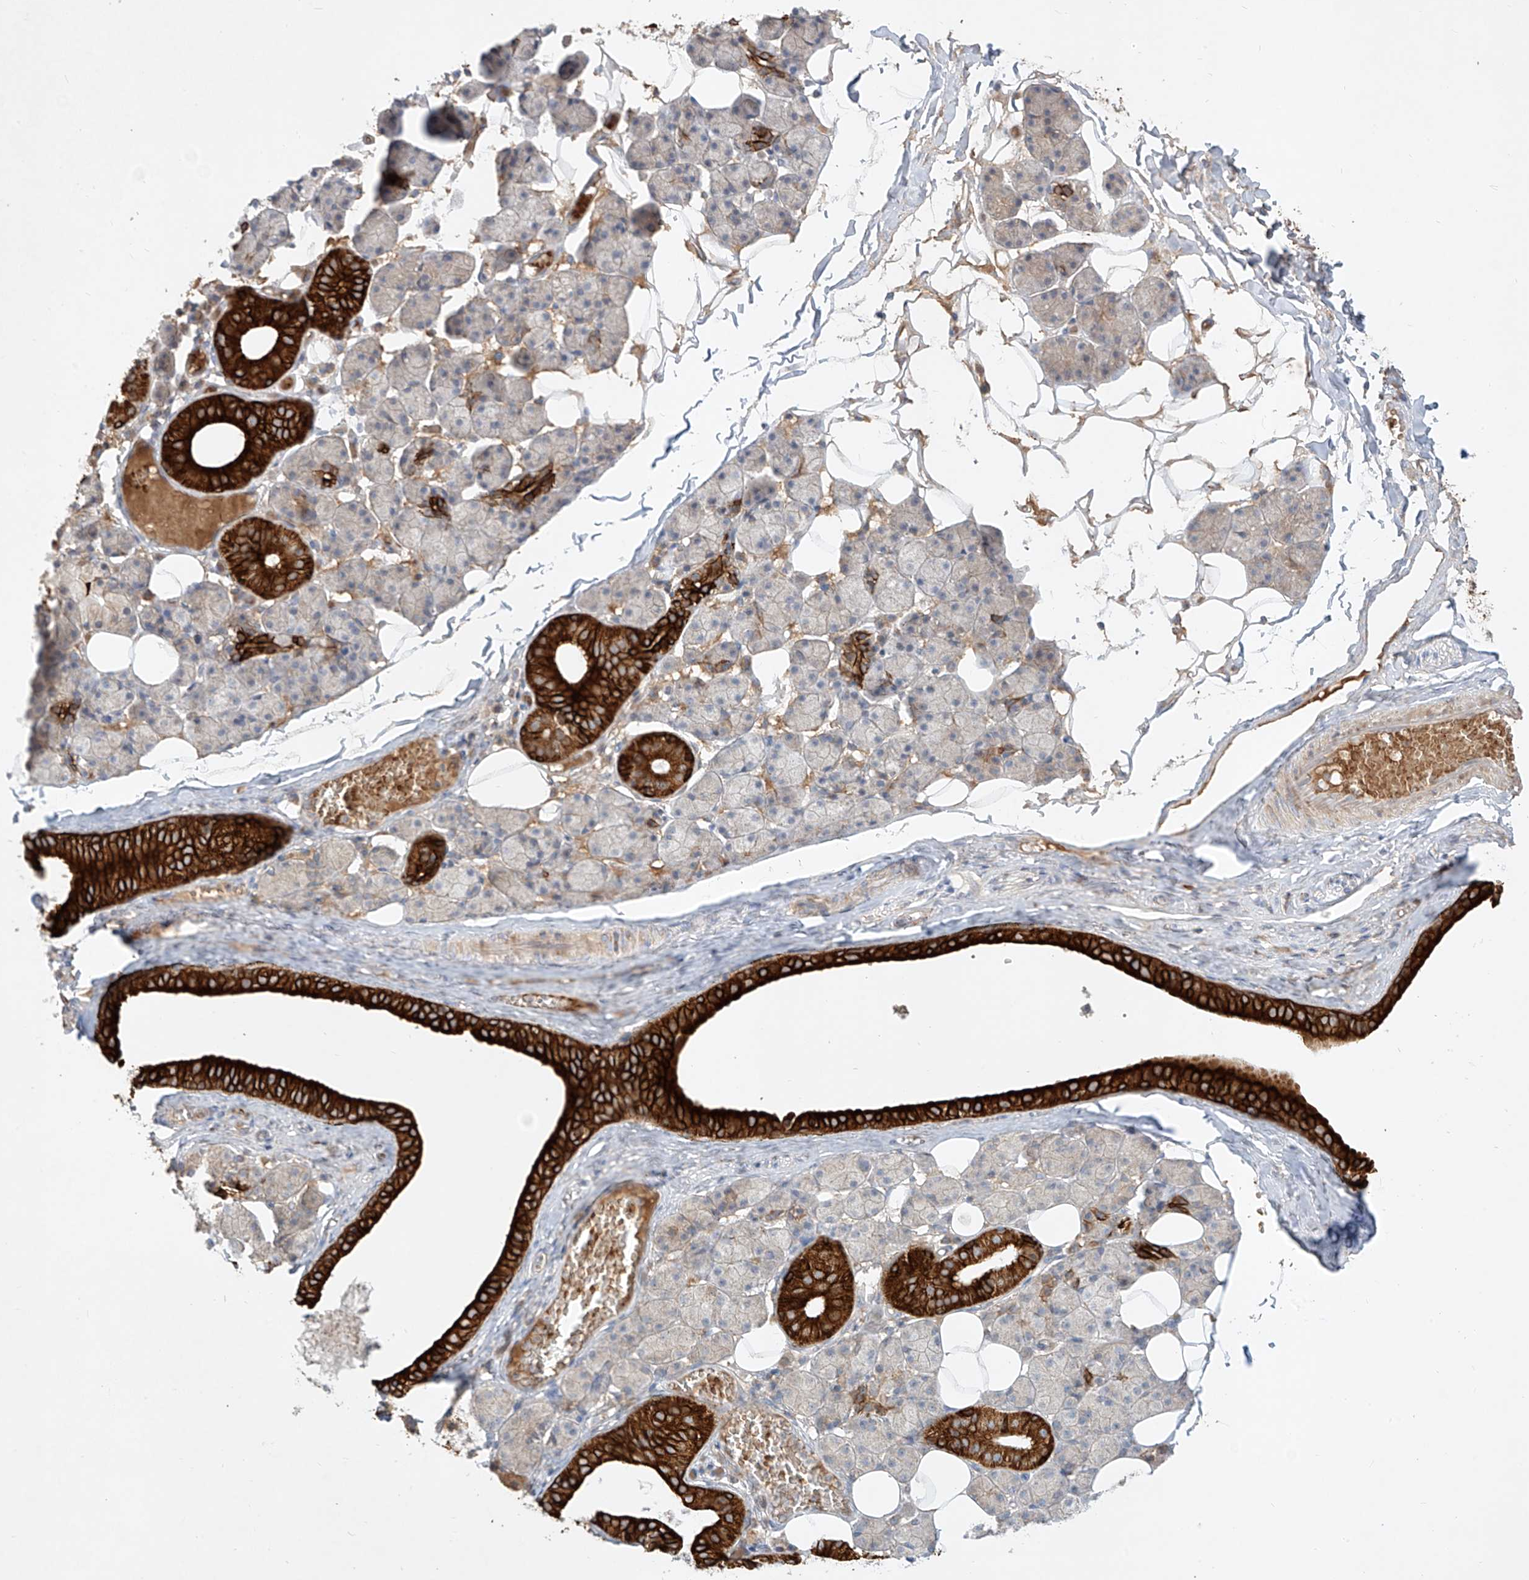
{"staining": {"intensity": "strong", "quantity": "<25%", "location": "cytoplasmic/membranous"}, "tissue": "salivary gland", "cell_type": "Glandular cells", "image_type": "normal", "snomed": [{"axis": "morphology", "description": "Normal tissue, NOS"}, {"axis": "topography", "description": "Salivary gland"}], "caption": "A micrograph showing strong cytoplasmic/membranous expression in about <25% of glandular cells in normal salivary gland, as visualized by brown immunohistochemical staining.", "gene": "KPNA7", "patient": {"sex": "female", "age": 33}}